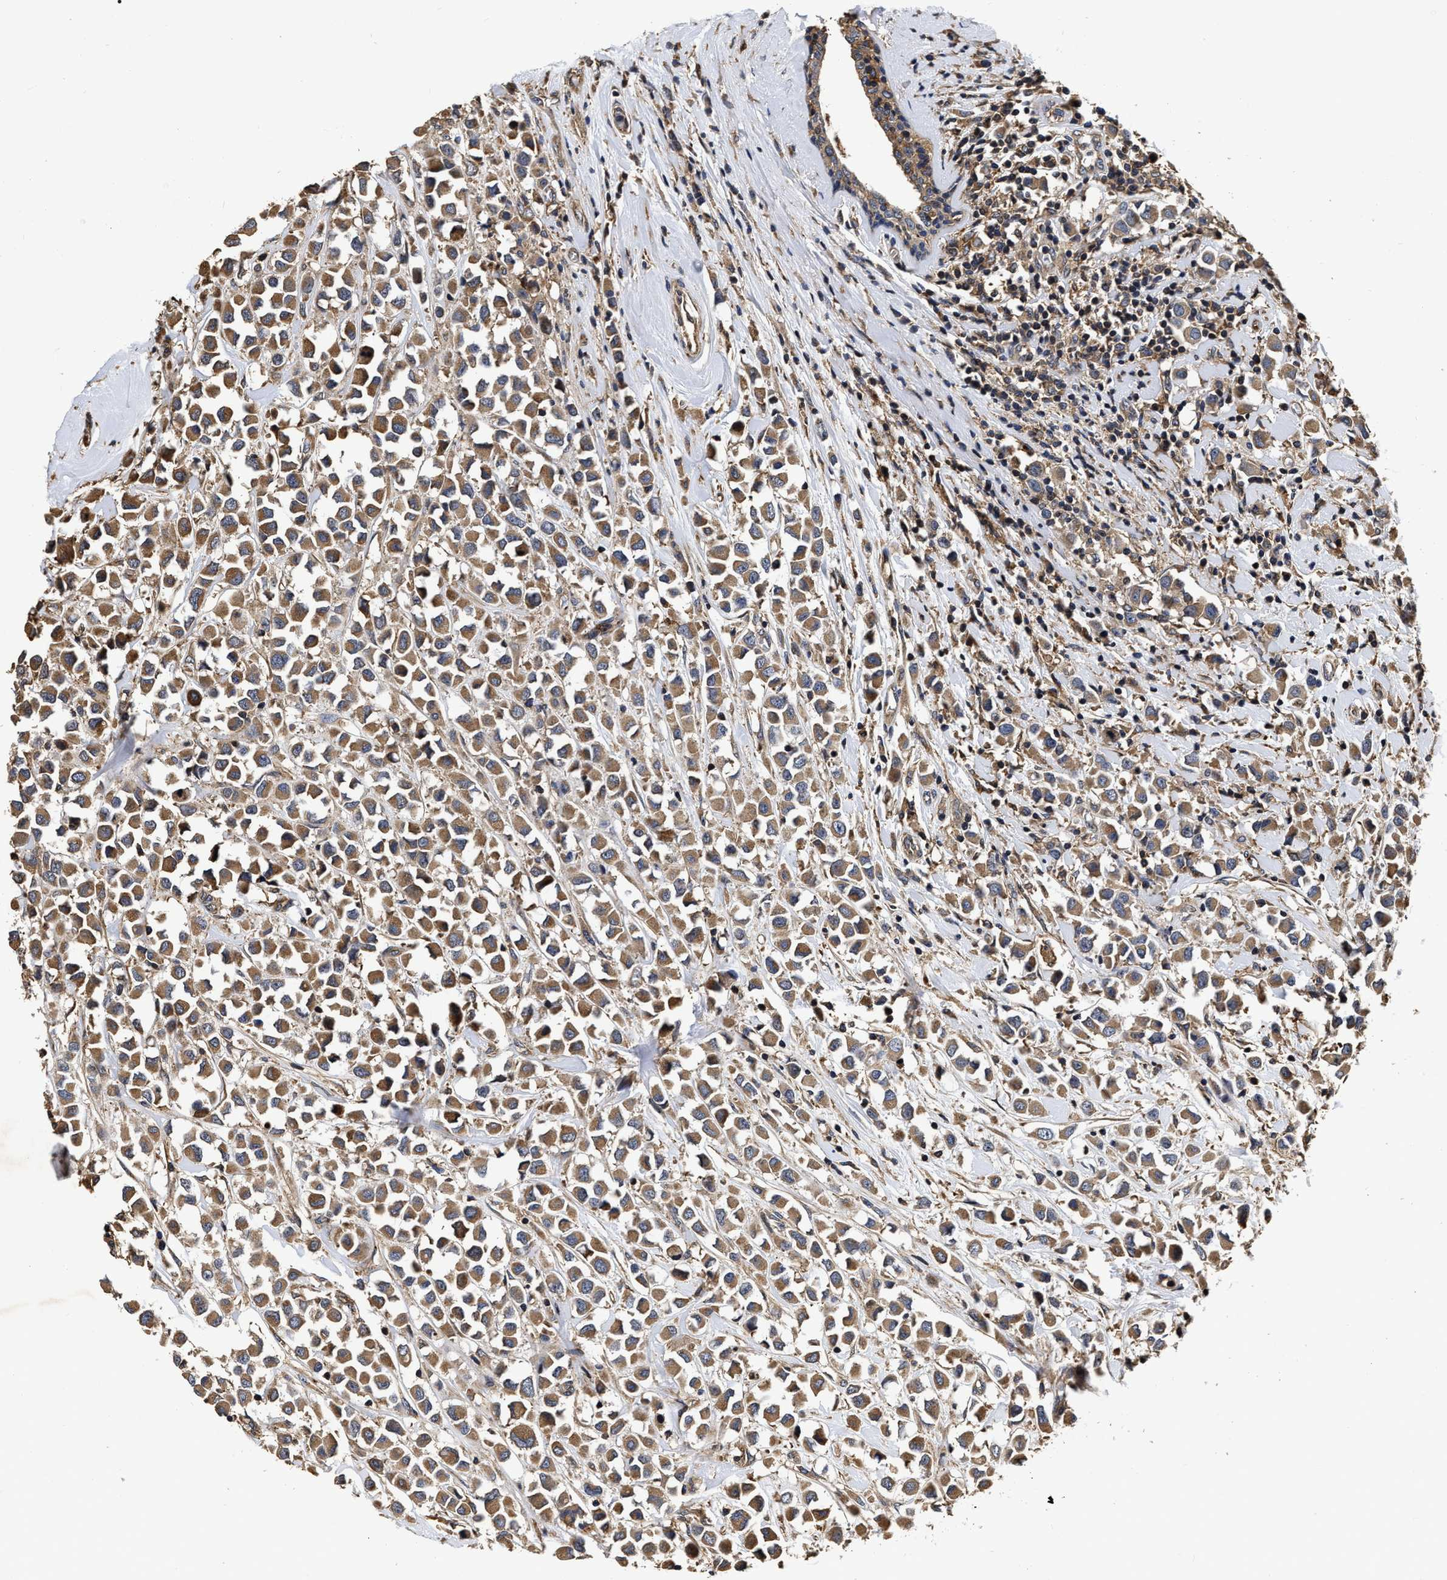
{"staining": {"intensity": "moderate", "quantity": ">75%", "location": "cytoplasmic/membranous"}, "tissue": "breast cancer", "cell_type": "Tumor cells", "image_type": "cancer", "snomed": [{"axis": "morphology", "description": "Duct carcinoma"}, {"axis": "topography", "description": "Breast"}], "caption": "Immunohistochemistry (DAB (3,3'-diaminobenzidine)) staining of human breast invasive ductal carcinoma shows moderate cytoplasmic/membranous protein staining in about >75% of tumor cells.", "gene": "ABCG8", "patient": {"sex": "female", "age": 61}}